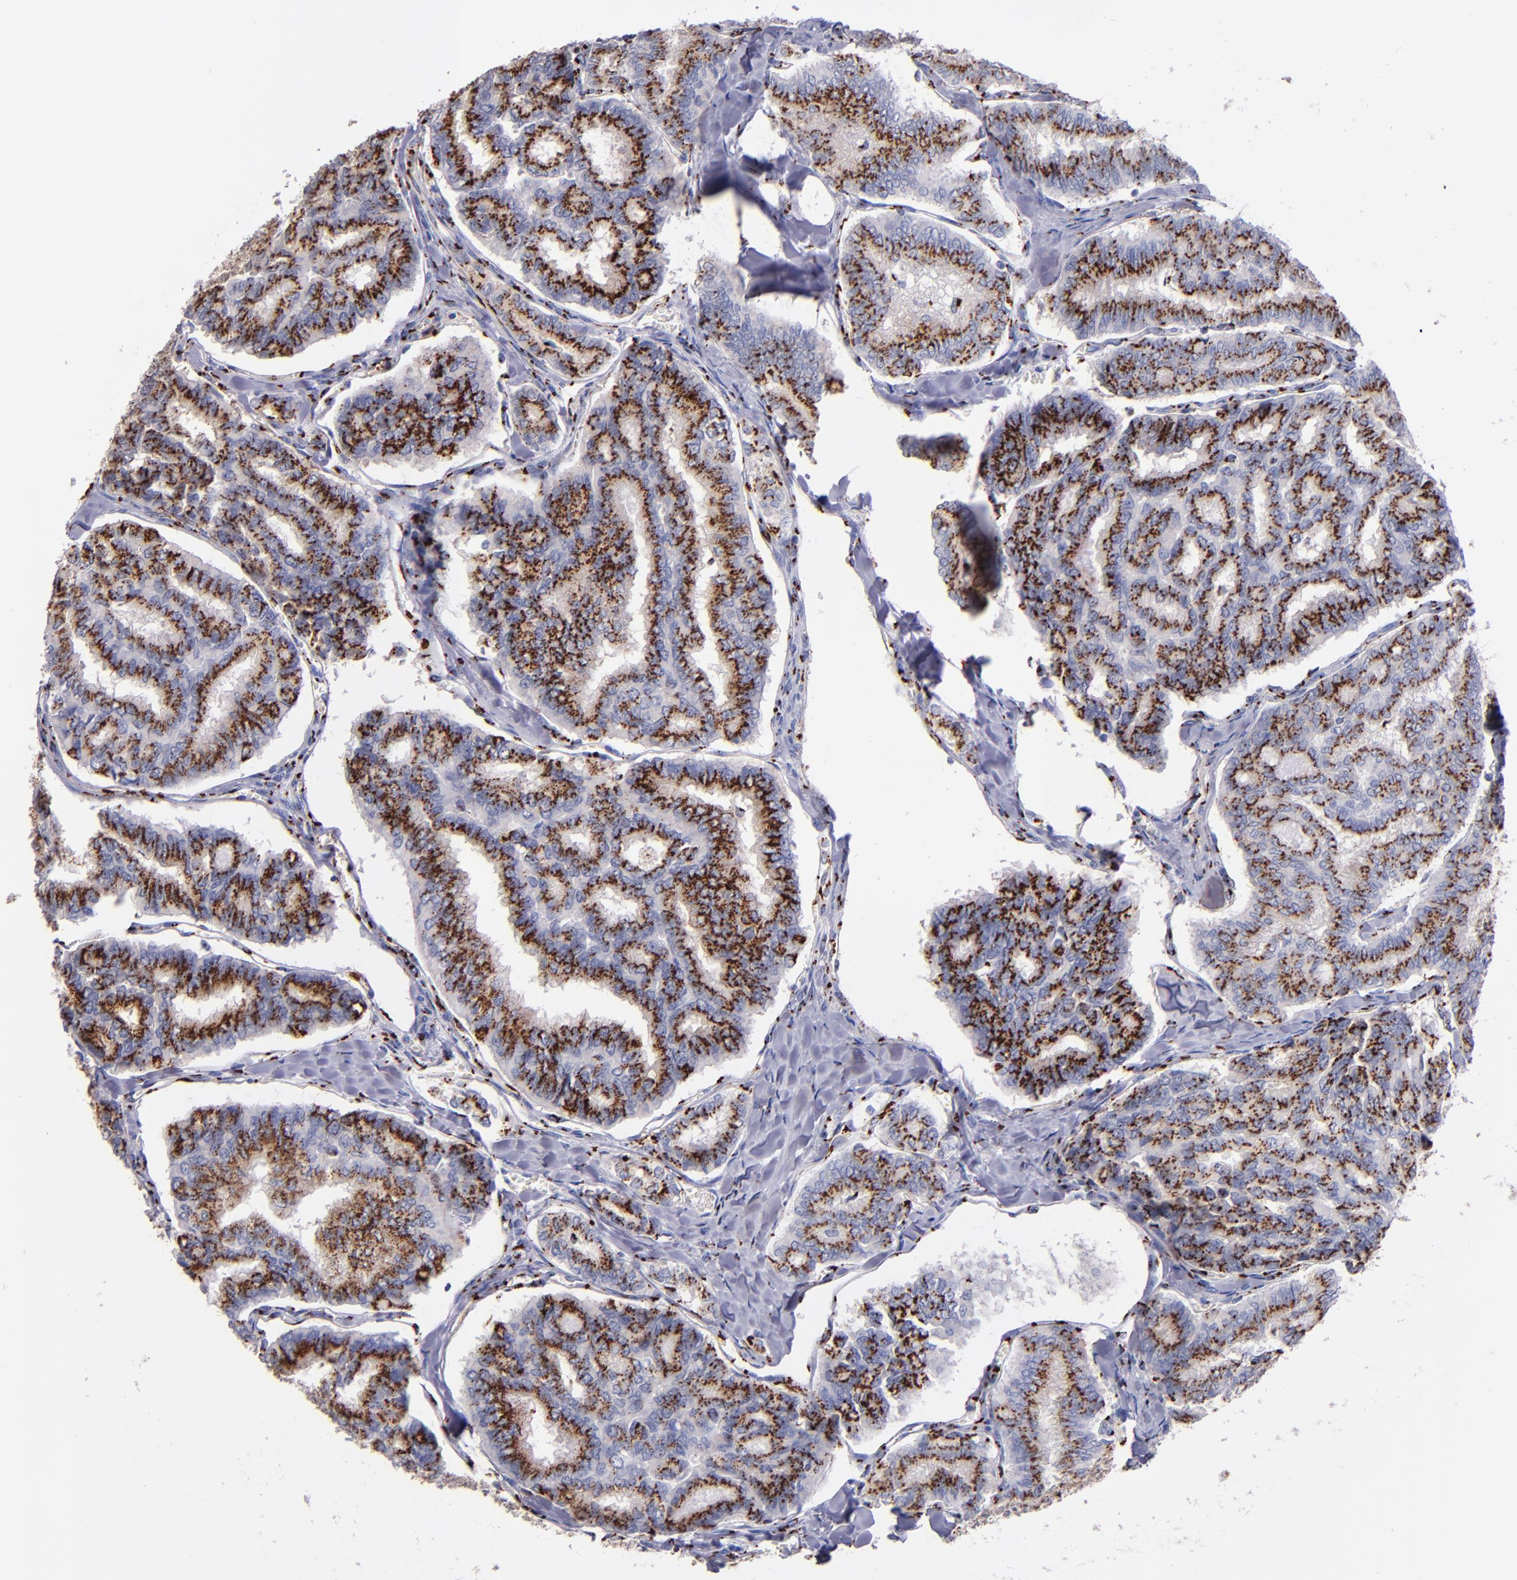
{"staining": {"intensity": "strong", "quantity": ">75%", "location": "cytoplasmic/membranous"}, "tissue": "thyroid cancer", "cell_type": "Tumor cells", "image_type": "cancer", "snomed": [{"axis": "morphology", "description": "Papillary adenocarcinoma, NOS"}, {"axis": "topography", "description": "Thyroid gland"}], "caption": "Strong cytoplasmic/membranous expression is identified in about >75% of tumor cells in thyroid cancer (papillary adenocarcinoma).", "gene": "GOLIM4", "patient": {"sex": "female", "age": 35}}